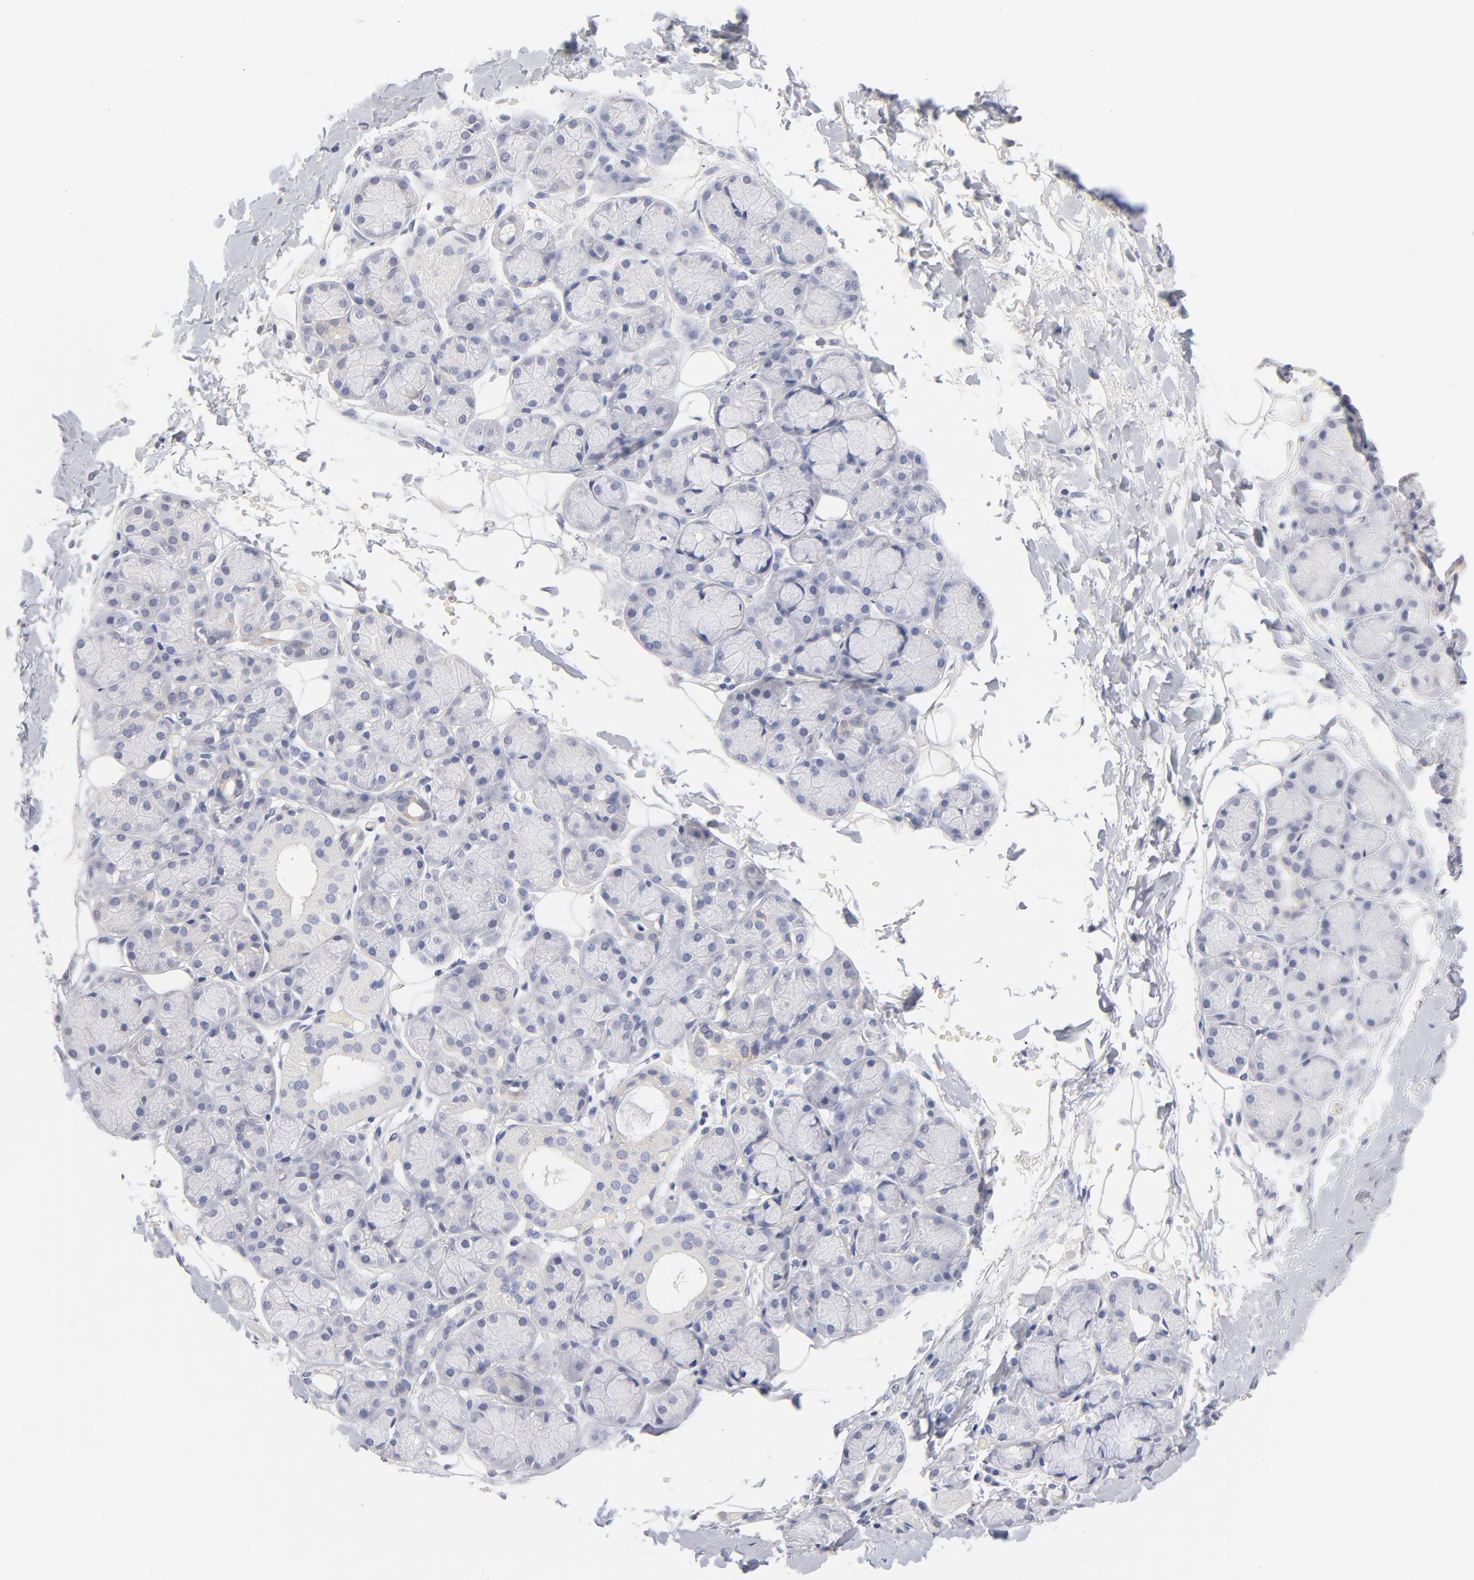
{"staining": {"intensity": "negative", "quantity": "none", "location": "none"}, "tissue": "salivary gland", "cell_type": "Glandular cells", "image_type": "normal", "snomed": [{"axis": "morphology", "description": "Normal tissue, NOS"}, {"axis": "topography", "description": "Skeletal muscle"}, {"axis": "topography", "description": "Oral tissue"}, {"axis": "topography", "description": "Salivary gland"}, {"axis": "topography", "description": "Peripheral nerve tissue"}], "caption": "This is an IHC image of normal salivary gland. There is no staining in glandular cells.", "gene": "MID1", "patient": {"sex": "male", "age": 54}}